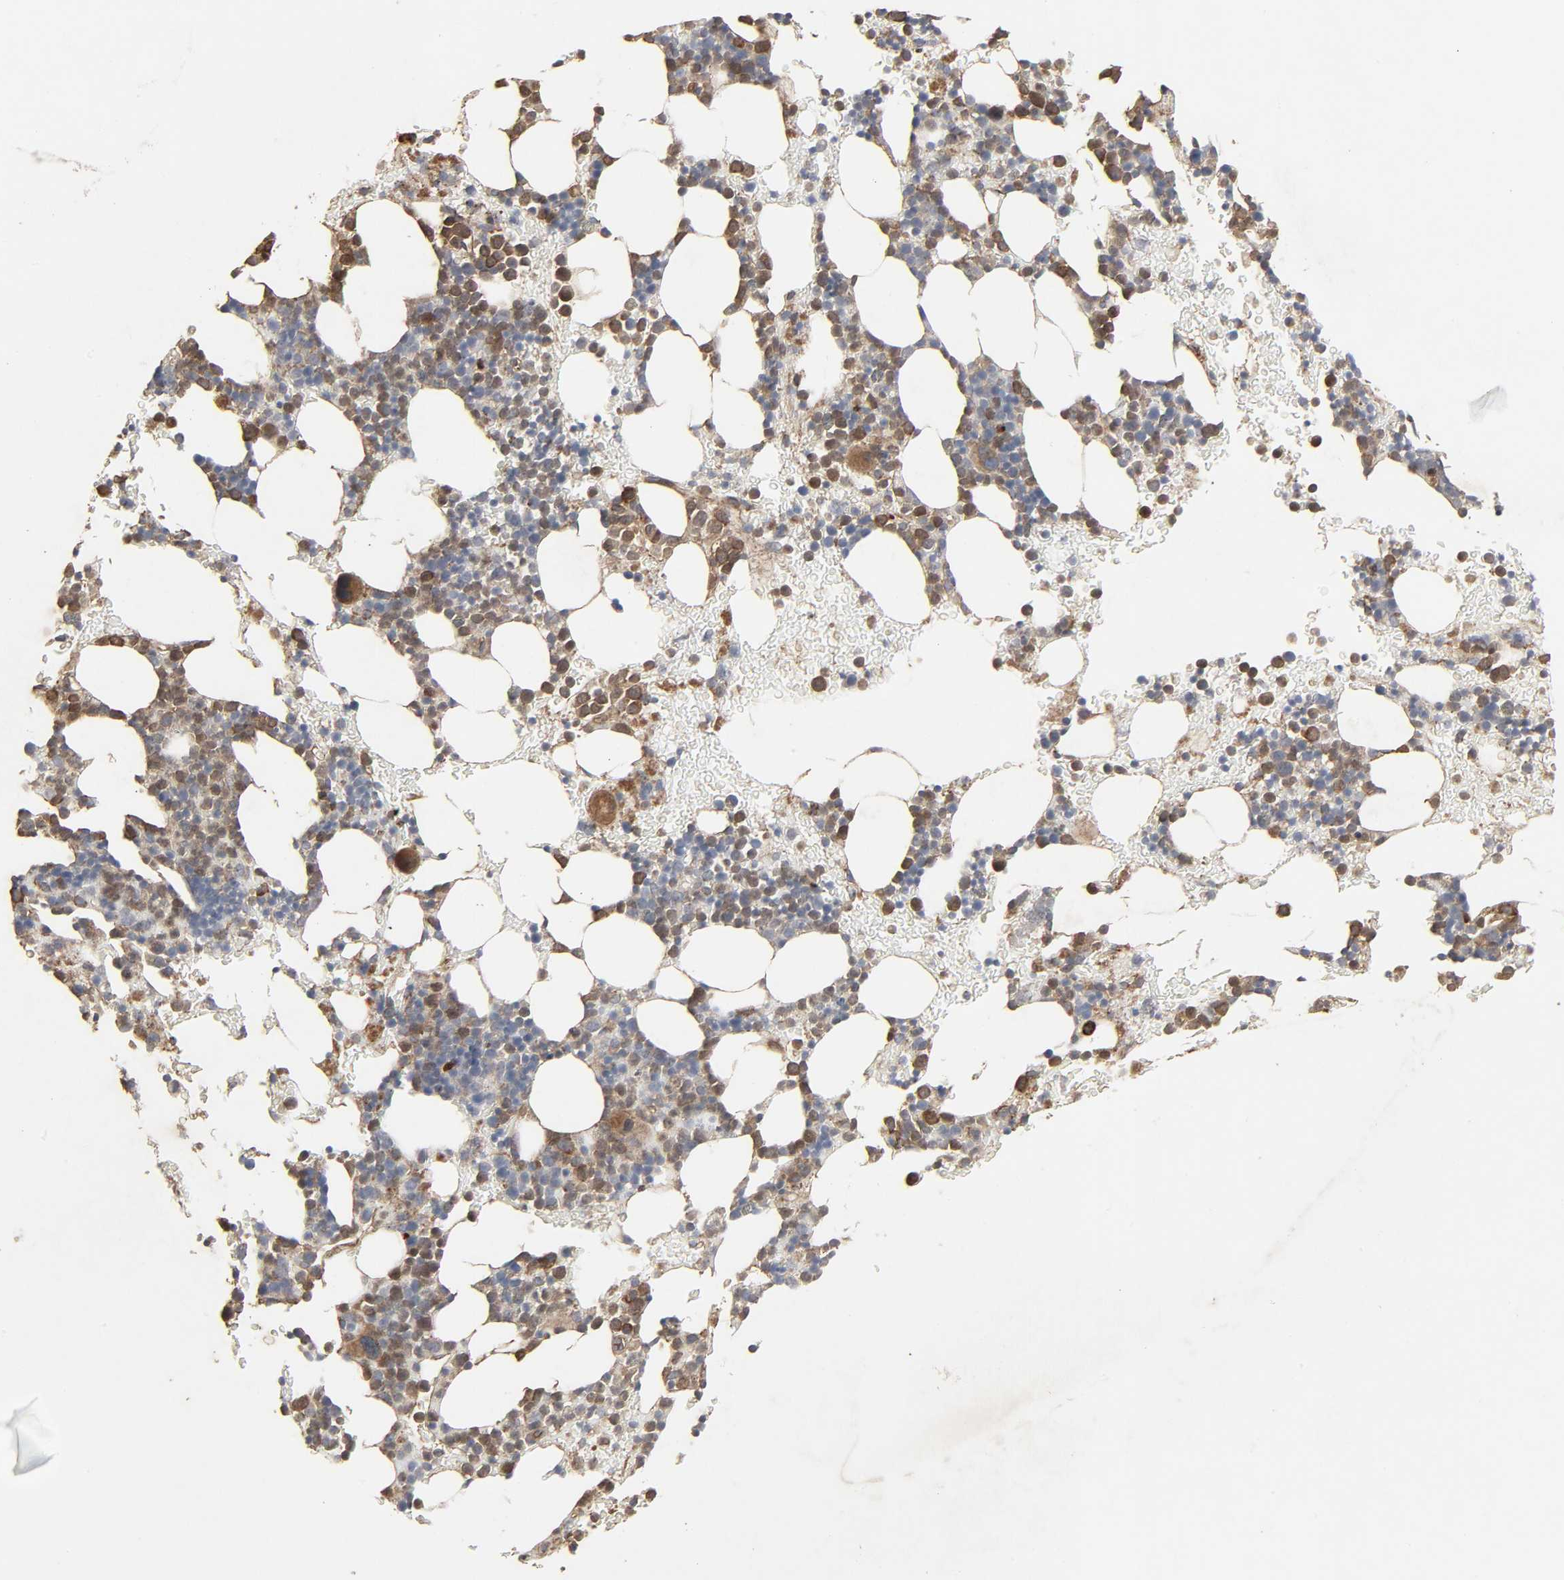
{"staining": {"intensity": "moderate", "quantity": "25%-75%", "location": "cytoplasmic/membranous"}, "tissue": "bone marrow", "cell_type": "Hematopoietic cells", "image_type": "normal", "snomed": [{"axis": "morphology", "description": "Normal tissue, NOS"}, {"axis": "topography", "description": "Bone marrow"}], "caption": "Immunohistochemistry (DAB (3,3'-diaminobenzidine)) staining of benign bone marrow reveals moderate cytoplasmic/membranous protein positivity in about 25%-75% of hematopoietic cells.", "gene": "ADCY4", "patient": {"sex": "male", "age": 17}}